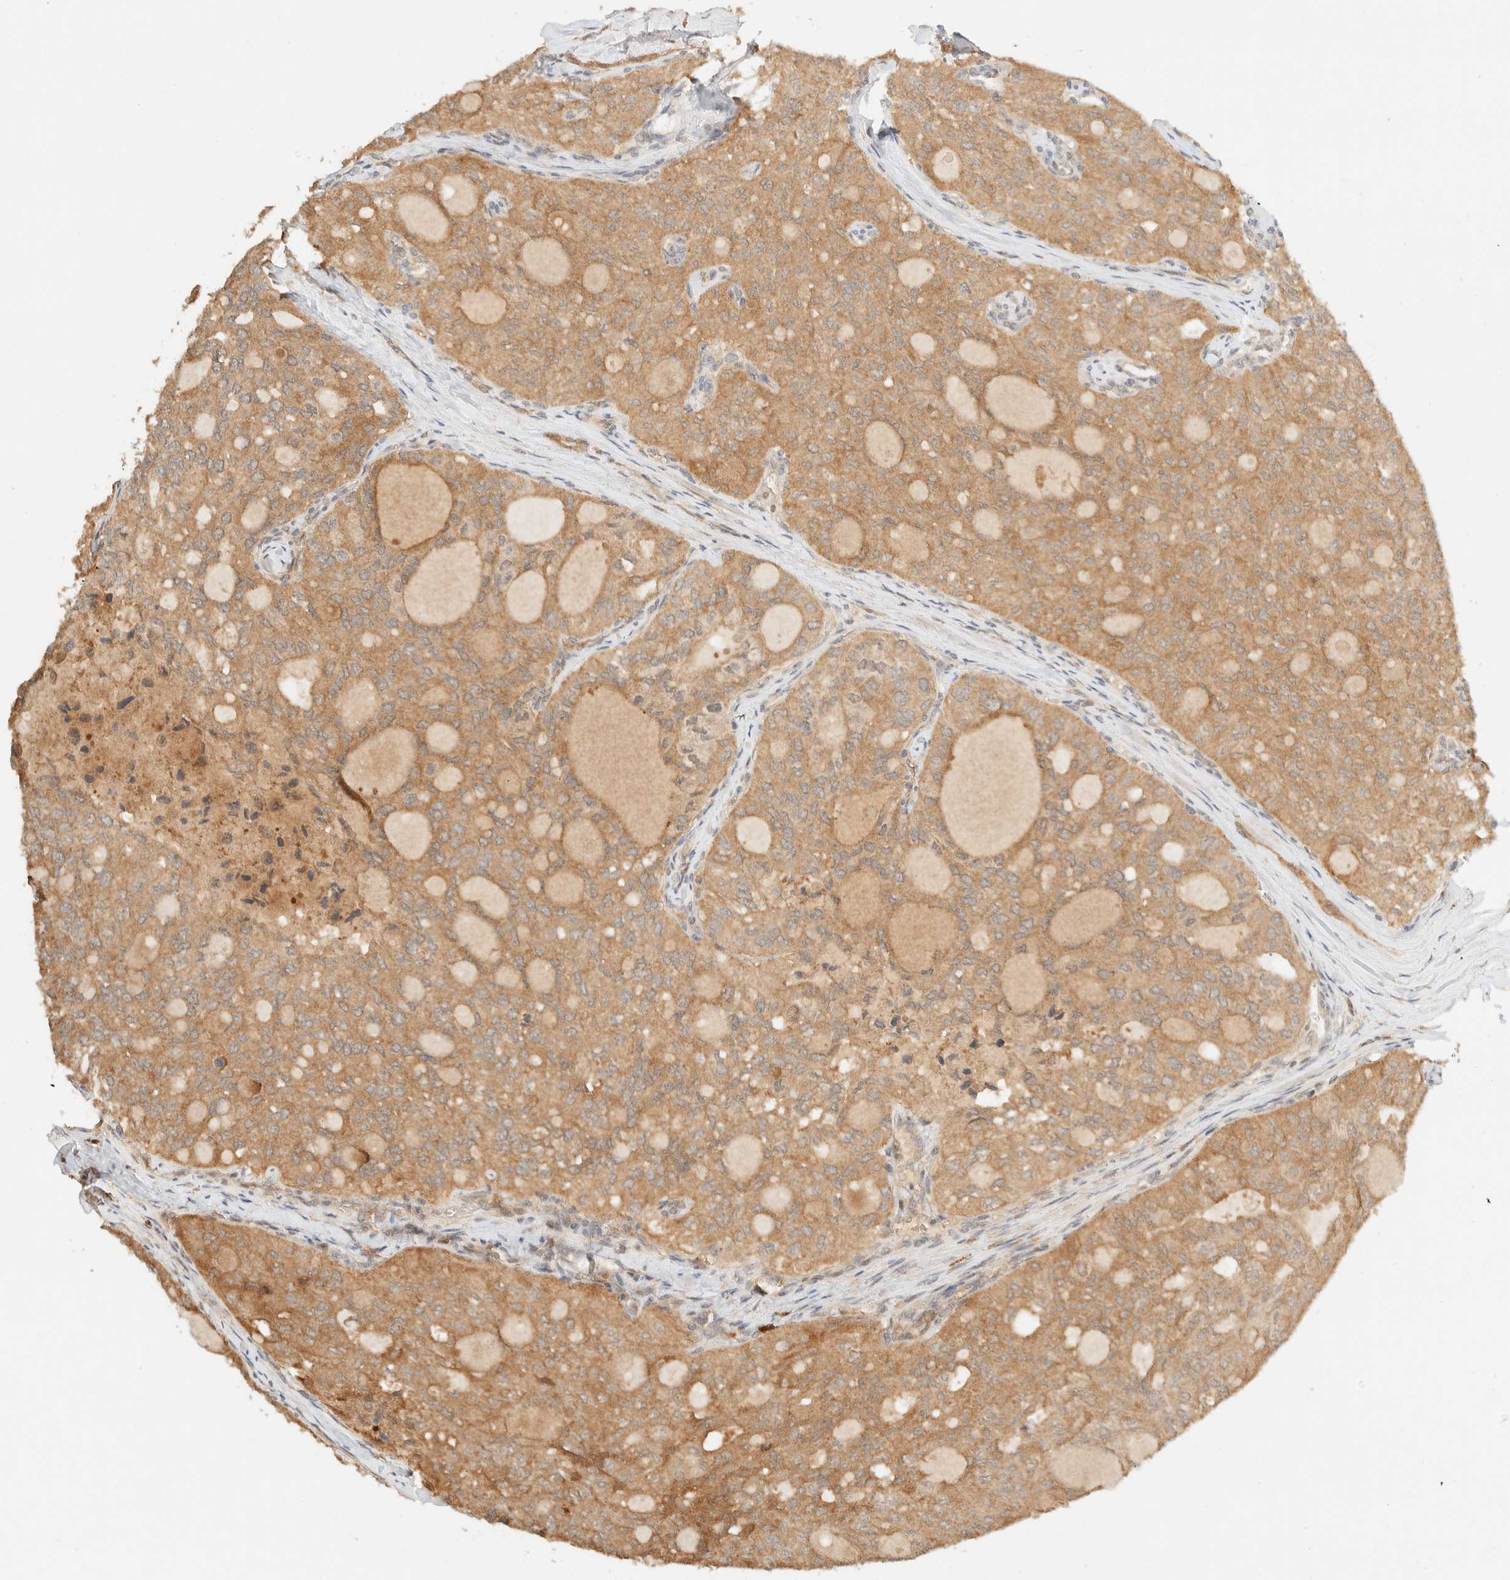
{"staining": {"intensity": "moderate", "quantity": ">75%", "location": "cytoplasmic/membranous"}, "tissue": "thyroid cancer", "cell_type": "Tumor cells", "image_type": "cancer", "snomed": [{"axis": "morphology", "description": "Follicular adenoma carcinoma, NOS"}, {"axis": "topography", "description": "Thyroid gland"}], "caption": "About >75% of tumor cells in thyroid cancer (follicular adenoma carcinoma) display moderate cytoplasmic/membranous protein staining as visualized by brown immunohistochemical staining.", "gene": "ZBTB34", "patient": {"sex": "male", "age": 75}}